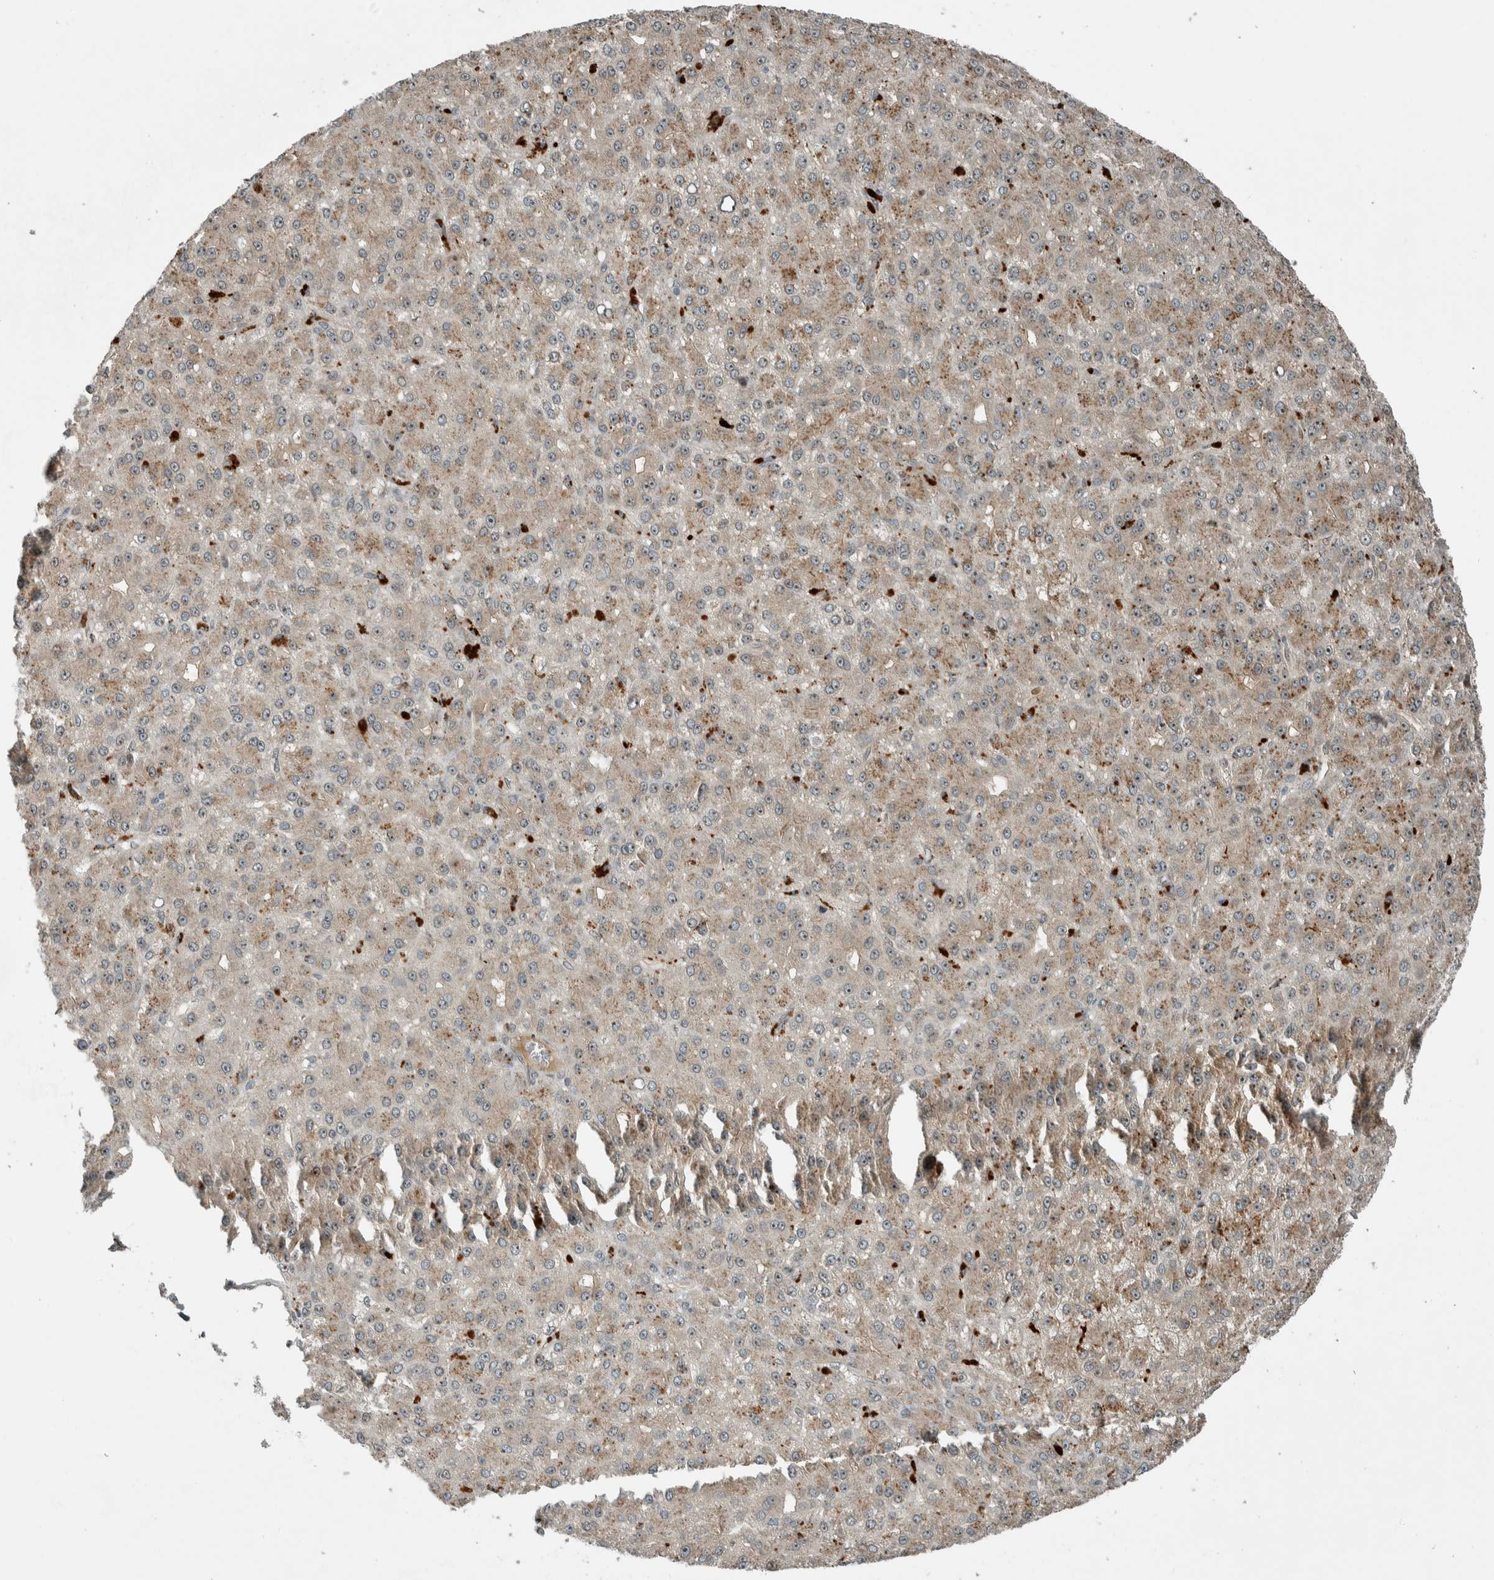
{"staining": {"intensity": "weak", "quantity": "25%-75%", "location": "nuclear"}, "tissue": "liver cancer", "cell_type": "Tumor cells", "image_type": "cancer", "snomed": [{"axis": "morphology", "description": "Carcinoma, Hepatocellular, NOS"}, {"axis": "topography", "description": "Liver"}], "caption": "Weak nuclear positivity is identified in about 25%-75% of tumor cells in liver cancer.", "gene": "XPO5", "patient": {"sex": "male", "age": 67}}